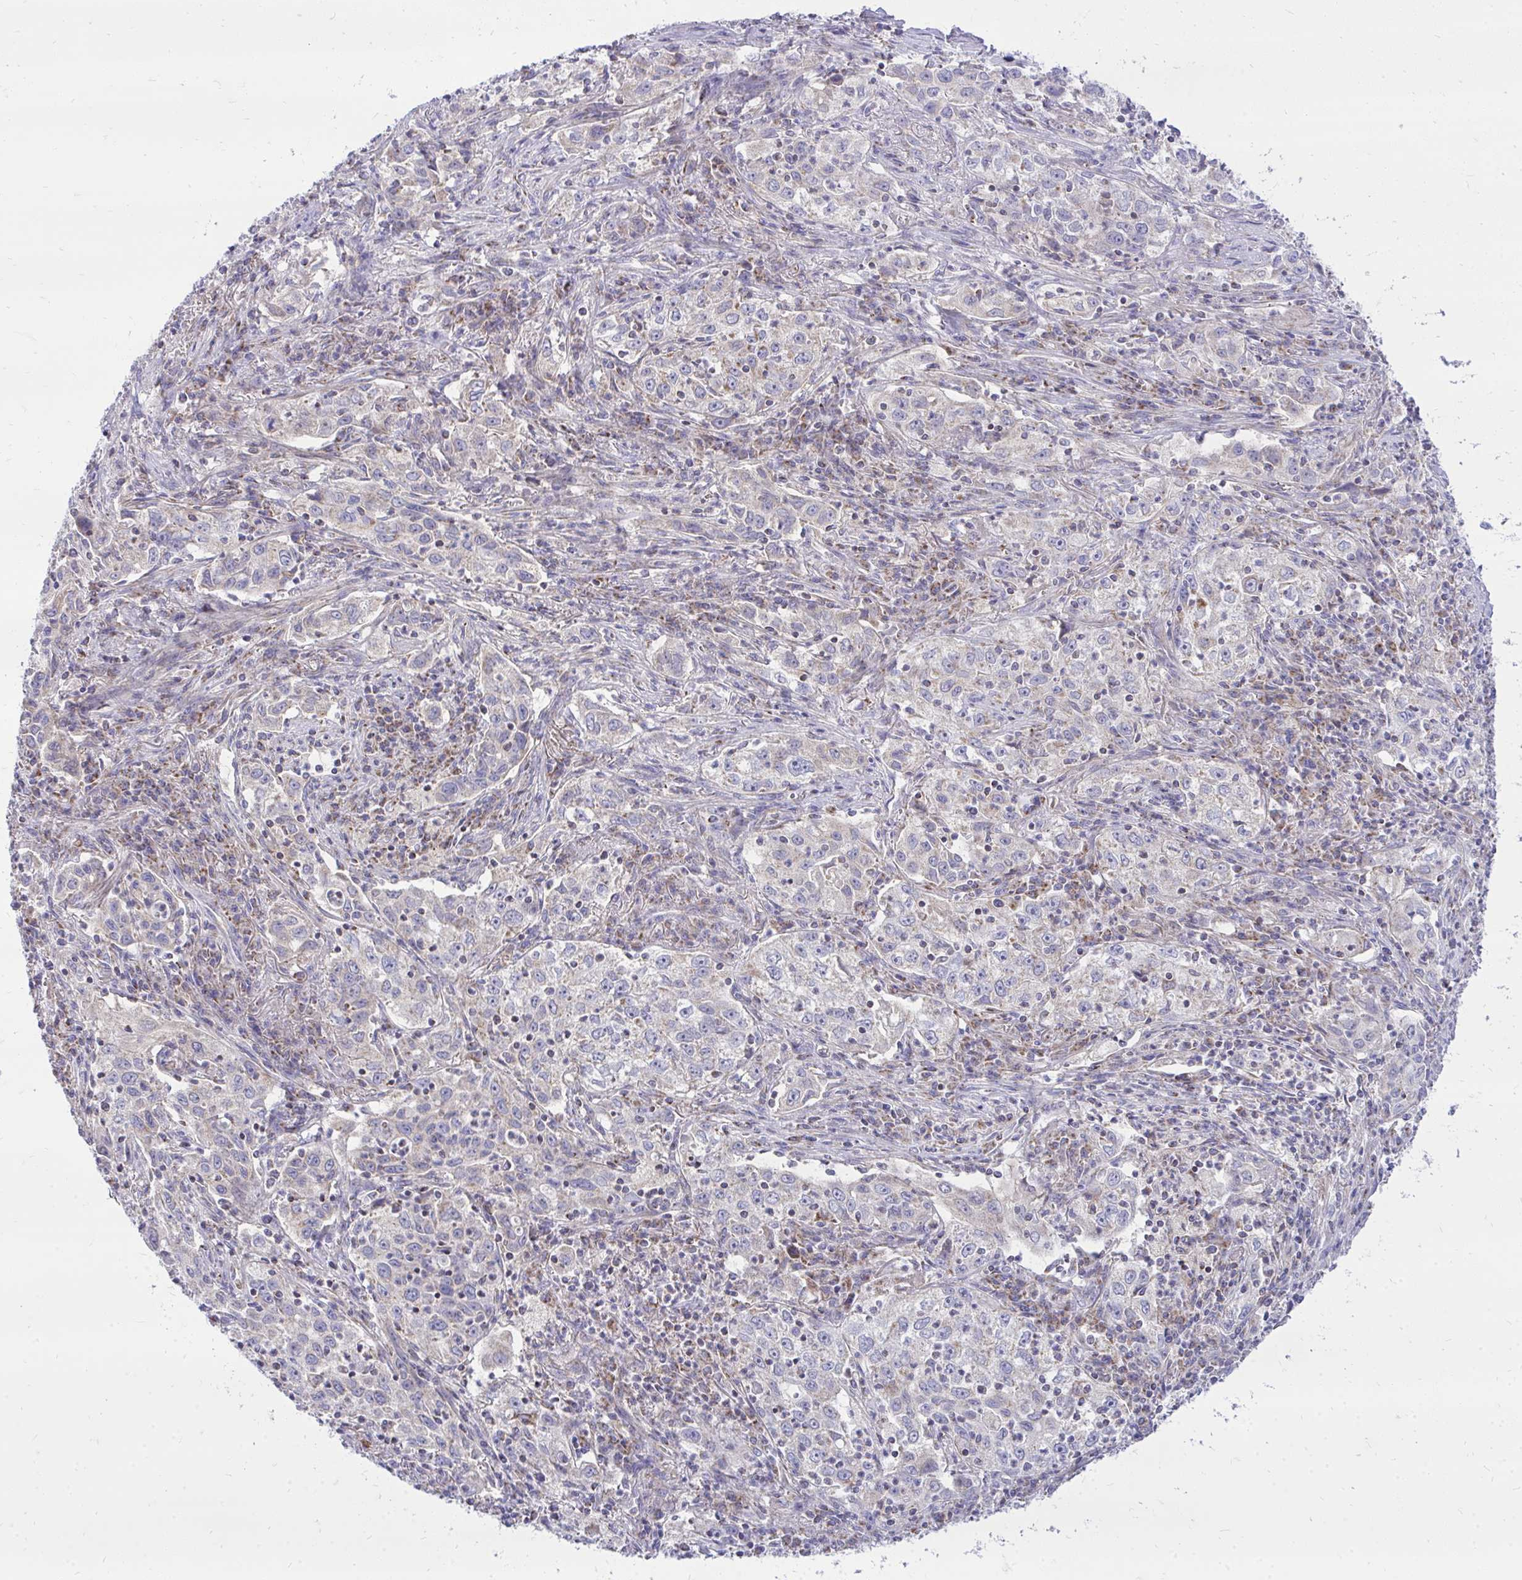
{"staining": {"intensity": "negative", "quantity": "none", "location": "none"}, "tissue": "lung cancer", "cell_type": "Tumor cells", "image_type": "cancer", "snomed": [{"axis": "morphology", "description": "Squamous cell carcinoma, NOS"}, {"axis": "topography", "description": "Lung"}], "caption": "This is an immunohistochemistry (IHC) image of human lung squamous cell carcinoma. There is no positivity in tumor cells.", "gene": "SPTBN2", "patient": {"sex": "male", "age": 71}}